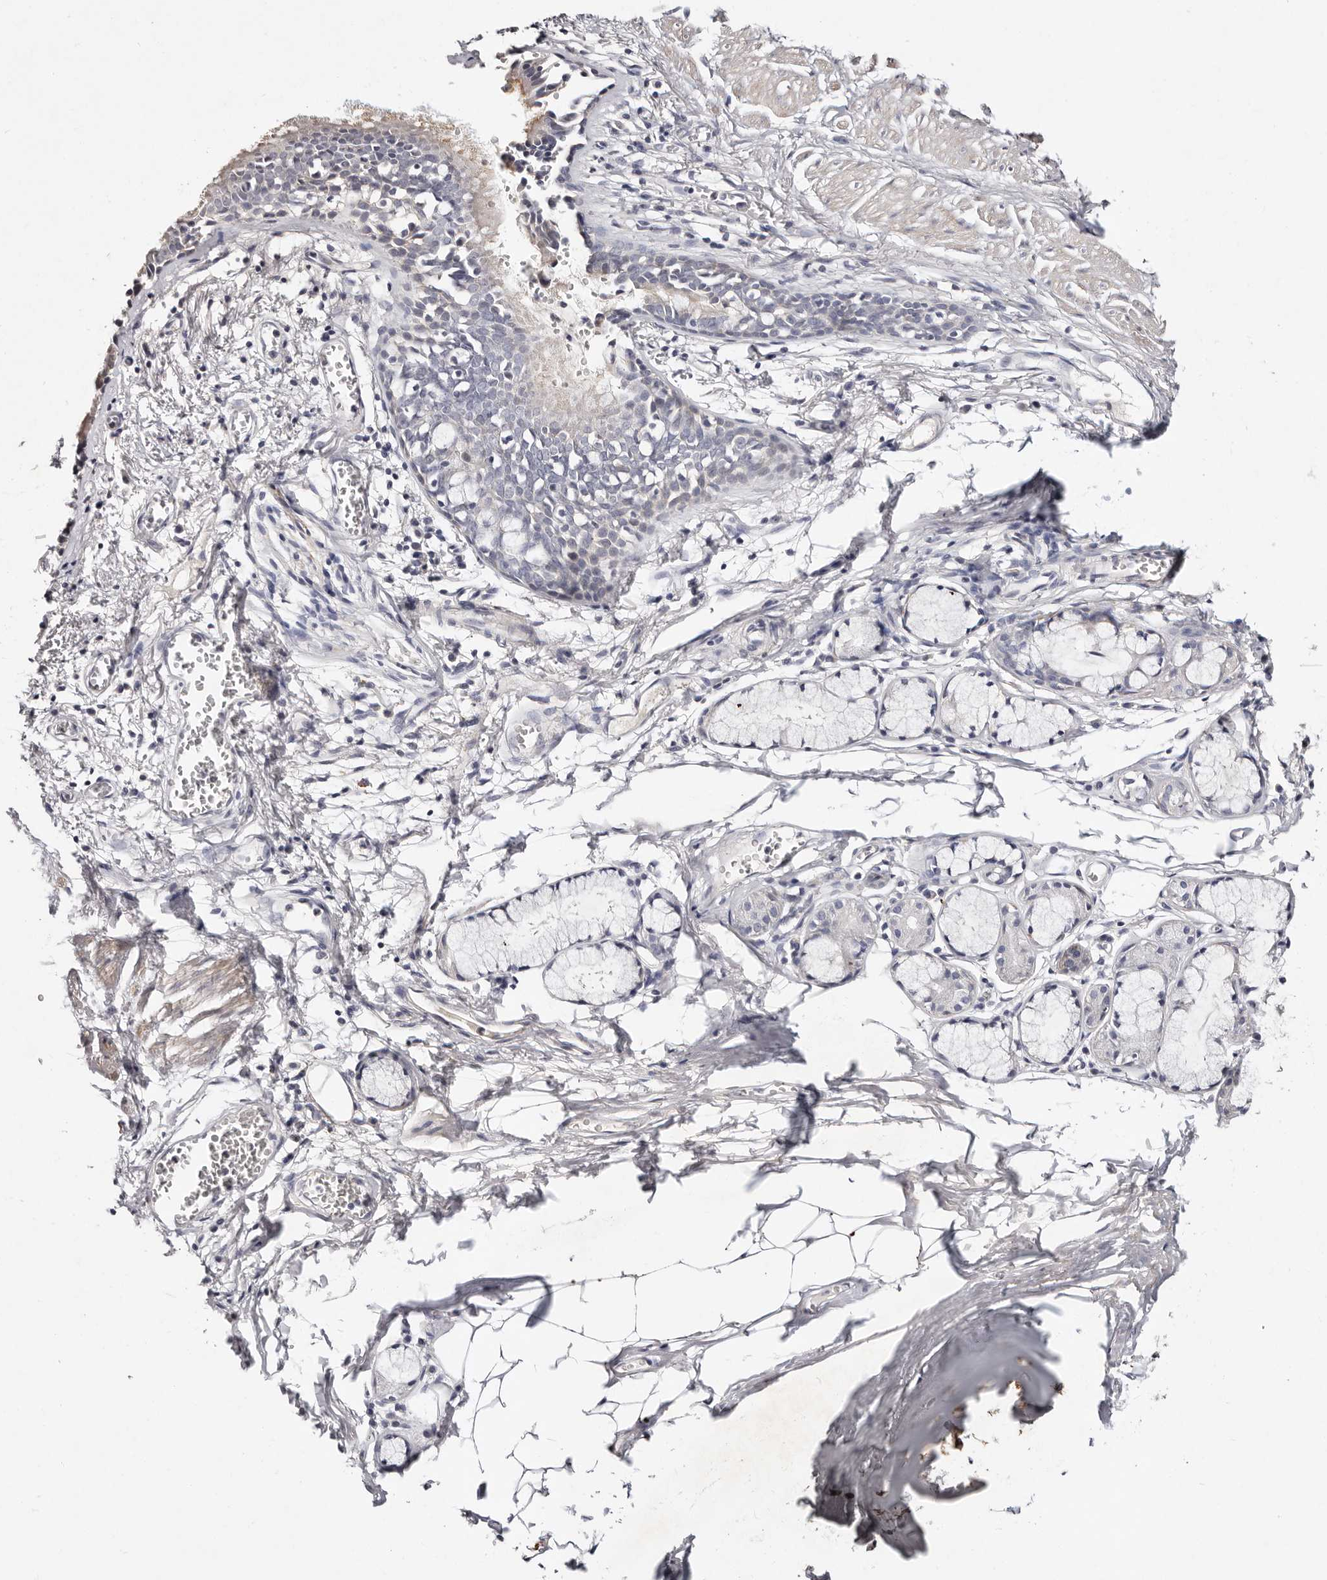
{"staining": {"intensity": "moderate", "quantity": "<25%", "location": "cytoplasmic/membranous"}, "tissue": "bronchus", "cell_type": "Respiratory epithelial cells", "image_type": "normal", "snomed": [{"axis": "morphology", "description": "Normal tissue, NOS"}, {"axis": "topography", "description": "Bronchus"}, {"axis": "topography", "description": "Lung"}], "caption": "Unremarkable bronchus demonstrates moderate cytoplasmic/membranous expression in approximately <25% of respiratory epithelial cells, visualized by immunohistochemistry.", "gene": "MRPS33", "patient": {"sex": "male", "age": 56}}